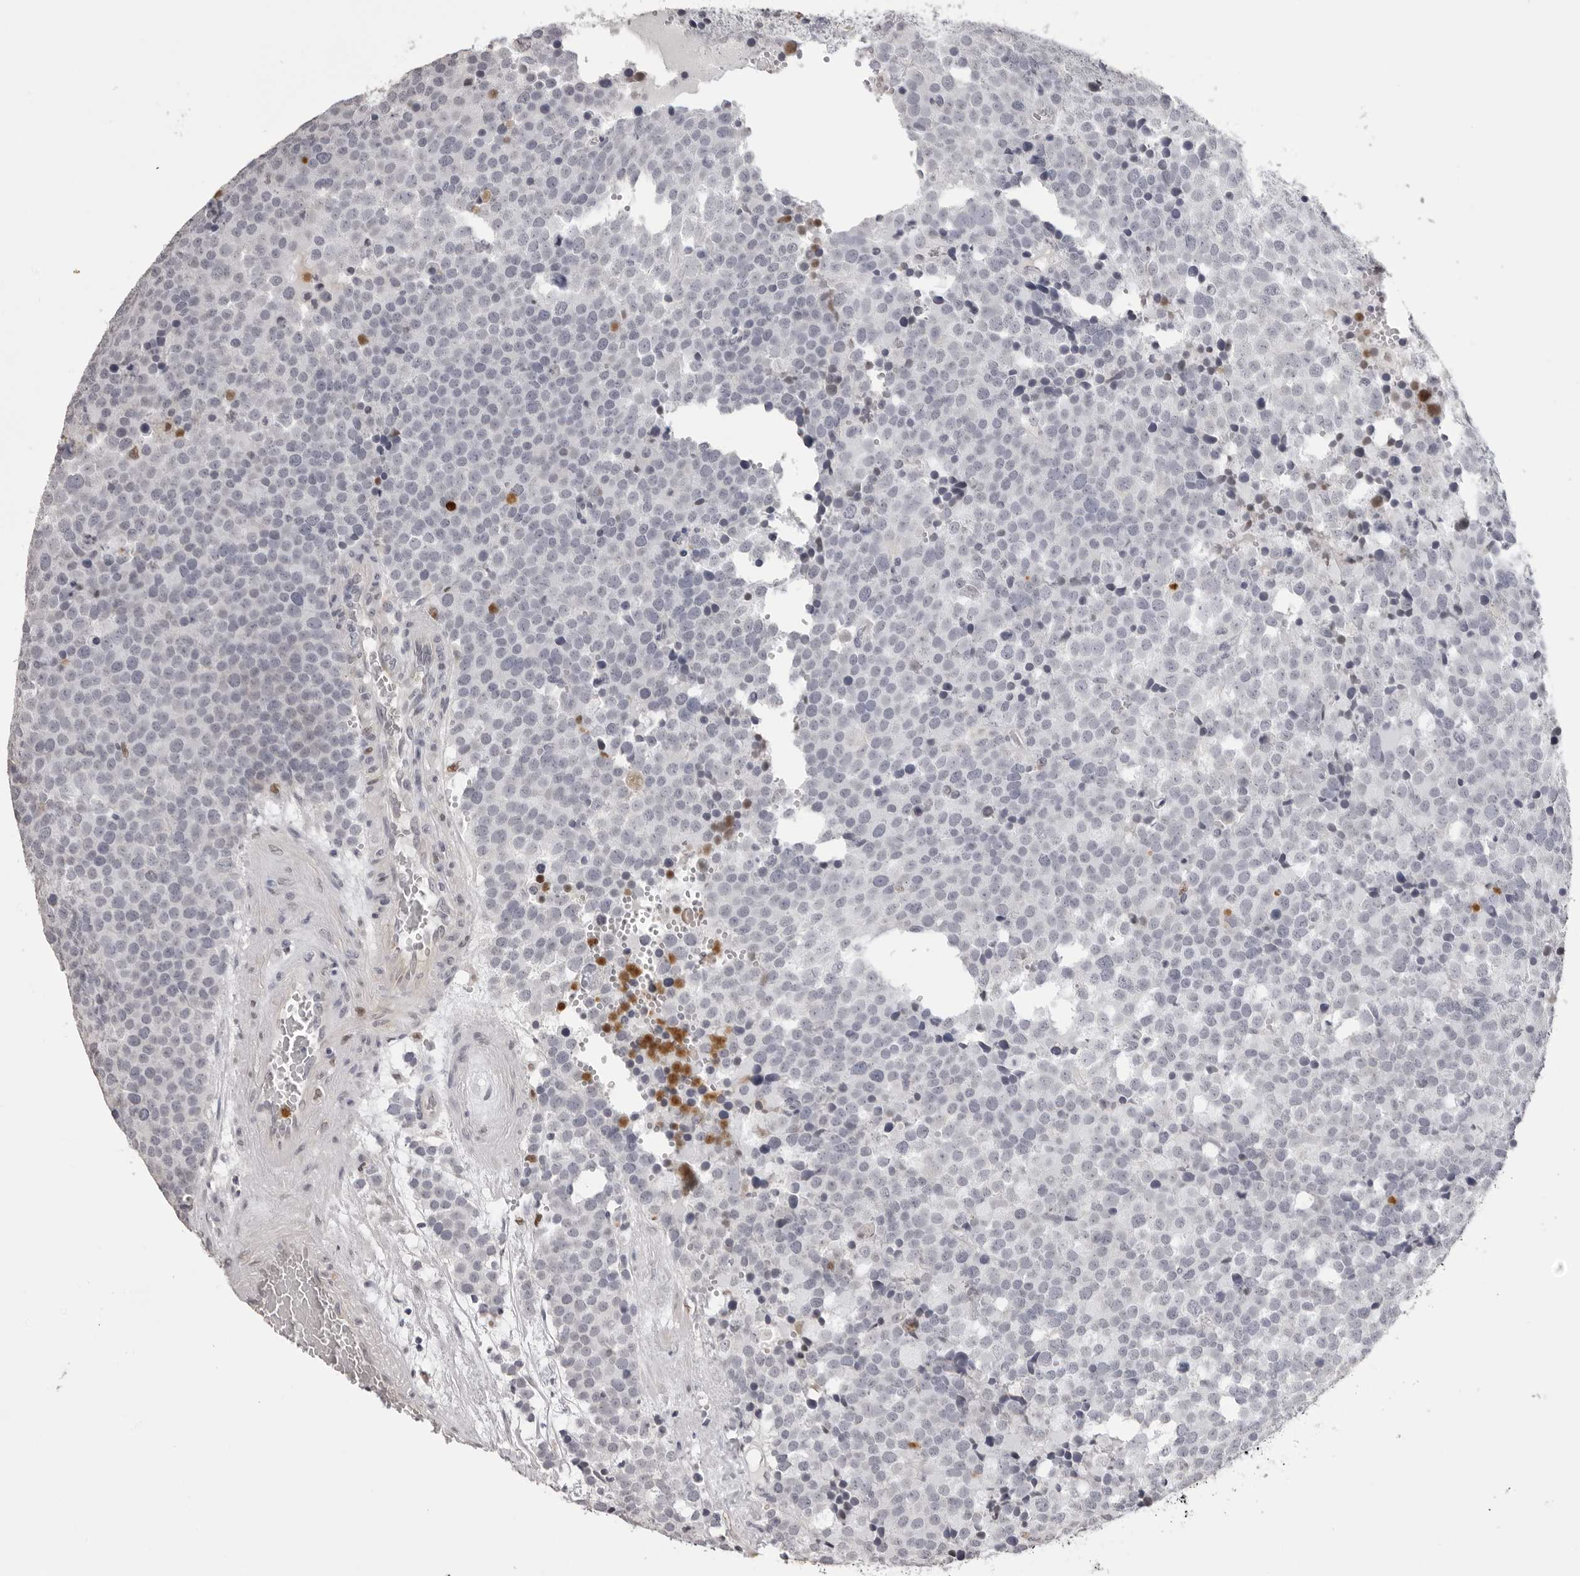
{"staining": {"intensity": "negative", "quantity": "none", "location": "none"}, "tissue": "testis cancer", "cell_type": "Tumor cells", "image_type": "cancer", "snomed": [{"axis": "morphology", "description": "Seminoma, NOS"}, {"axis": "topography", "description": "Testis"}], "caption": "DAB immunohistochemical staining of human testis seminoma exhibits no significant staining in tumor cells.", "gene": "IL31", "patient": {"sex": "male", "age": 71}}